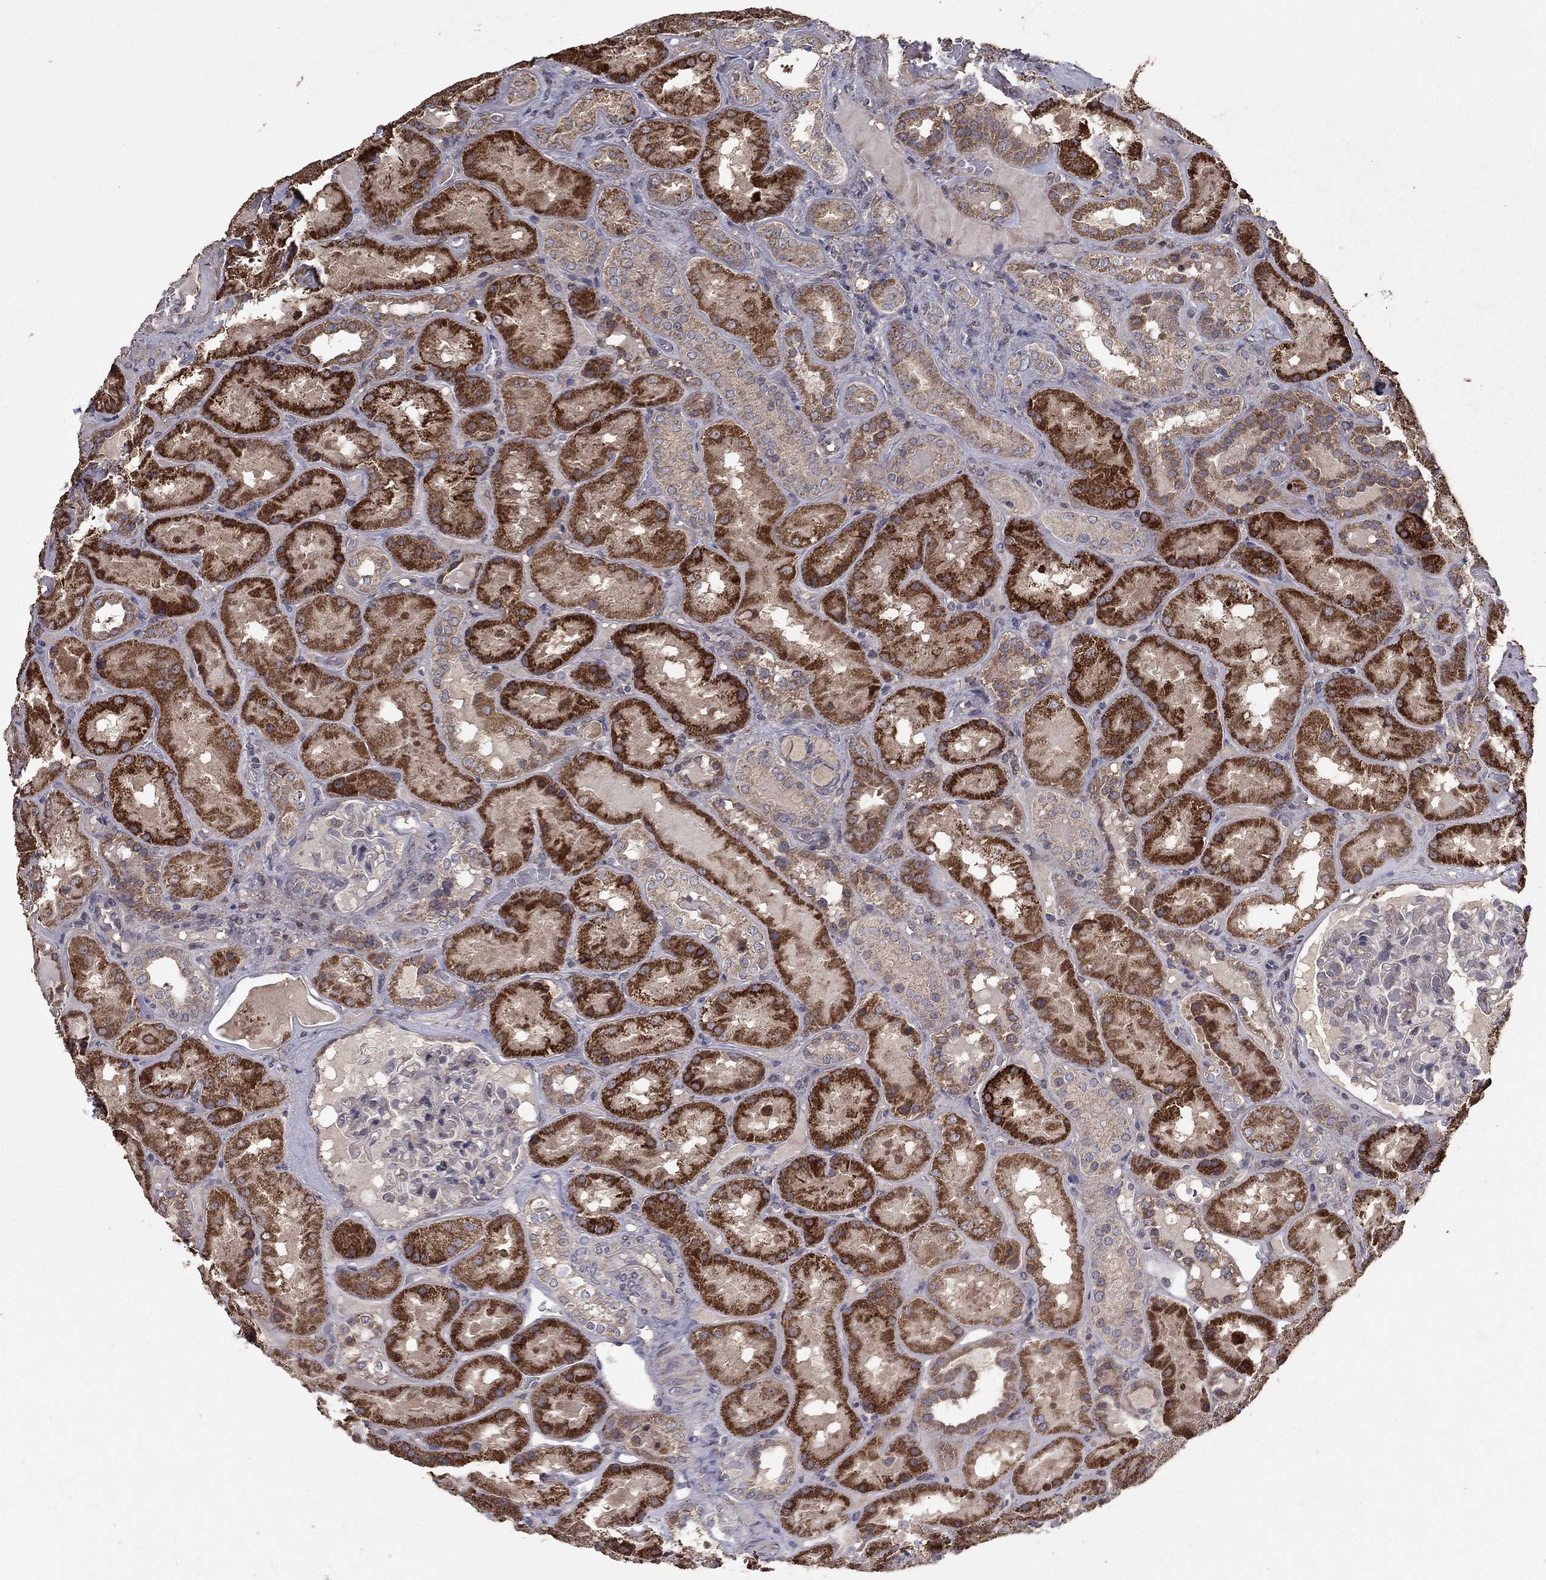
{"staining": {"intensity": "negative", "quantity": "none", "location": "none"}, "tissue": "kidney", "cell_type": "Cells in glomeruli", "image_type": "normal", "snomed": [{"axis": "morphology", "description": "Normal tissue, NOS"}, {"axis": "topography", "description": "Kidney"}], "caption": "This micrograph is of unremarkable kidney stained with immunohistochemistry (IHC) to label a protein in brown with the nuclei are counter-stained blue. There is no positivity in cells in glomeruli. (DAB immunohistochemistry visualized using brightfield microscopy, high magnification).", "gene": "FLT4", "patient": {"sex": "male", "age": 73}}